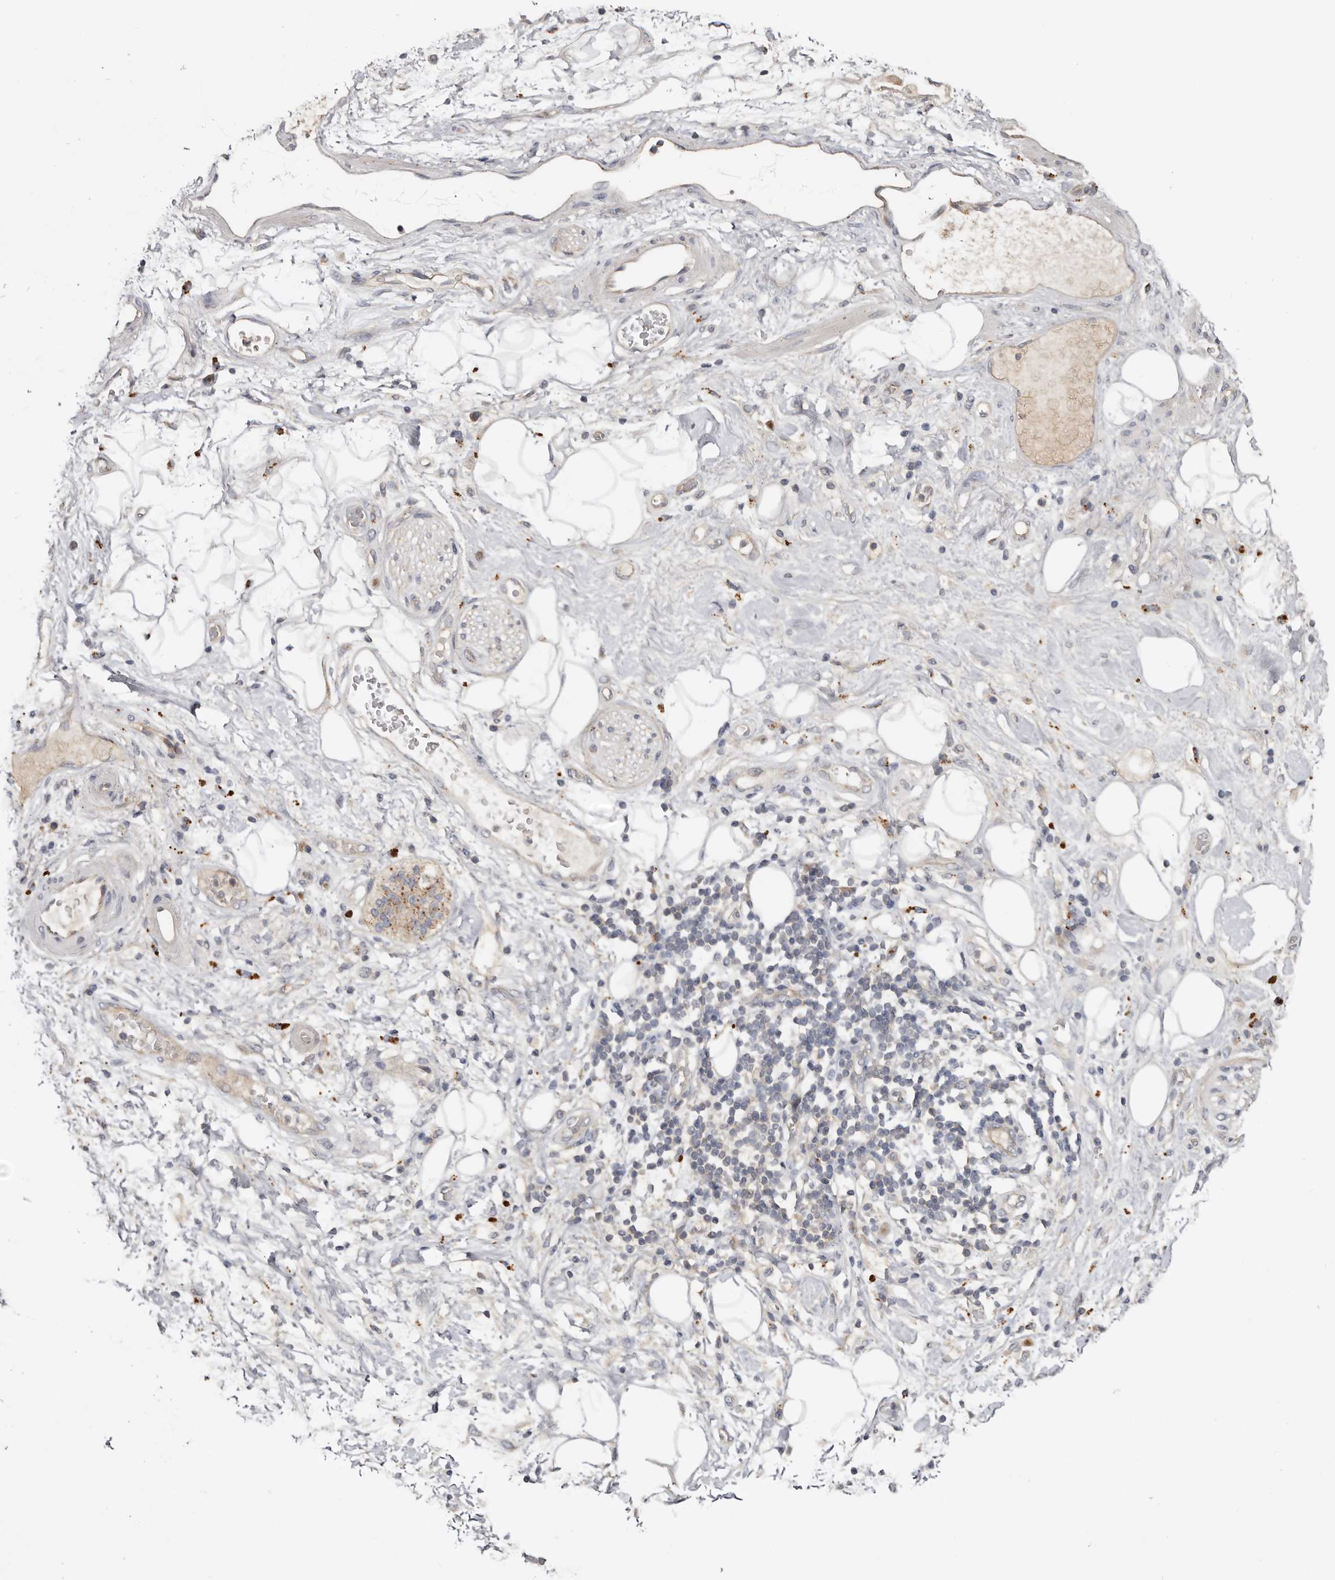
{"staining": {"intensity": "negative", "quantity": "none", "location": "none"}, "tissue": "adipose tissue", "cell_type": "Adipocytes", "image_type": "normal", "snomed": [{"axis": "morphology", "description": "Normal tissue, NOS"}, {"axis": "morphology", "description": "Adenocarcinoma, NOS"}, {"axis": "topography", "description": "Duodenum"}, {"axis": "topography", "description": "Peripheral nerve tissue"}], "caption": "An IHC image of unremarkable adipose tissue is shown. There is no staining in adipocytes of adipose tissue. (DAB immunohistochemistry visualized using brightfield microscopy, high magnification).", "gene": "INKA2", "patient": {"sex": "female", "age": 60}}